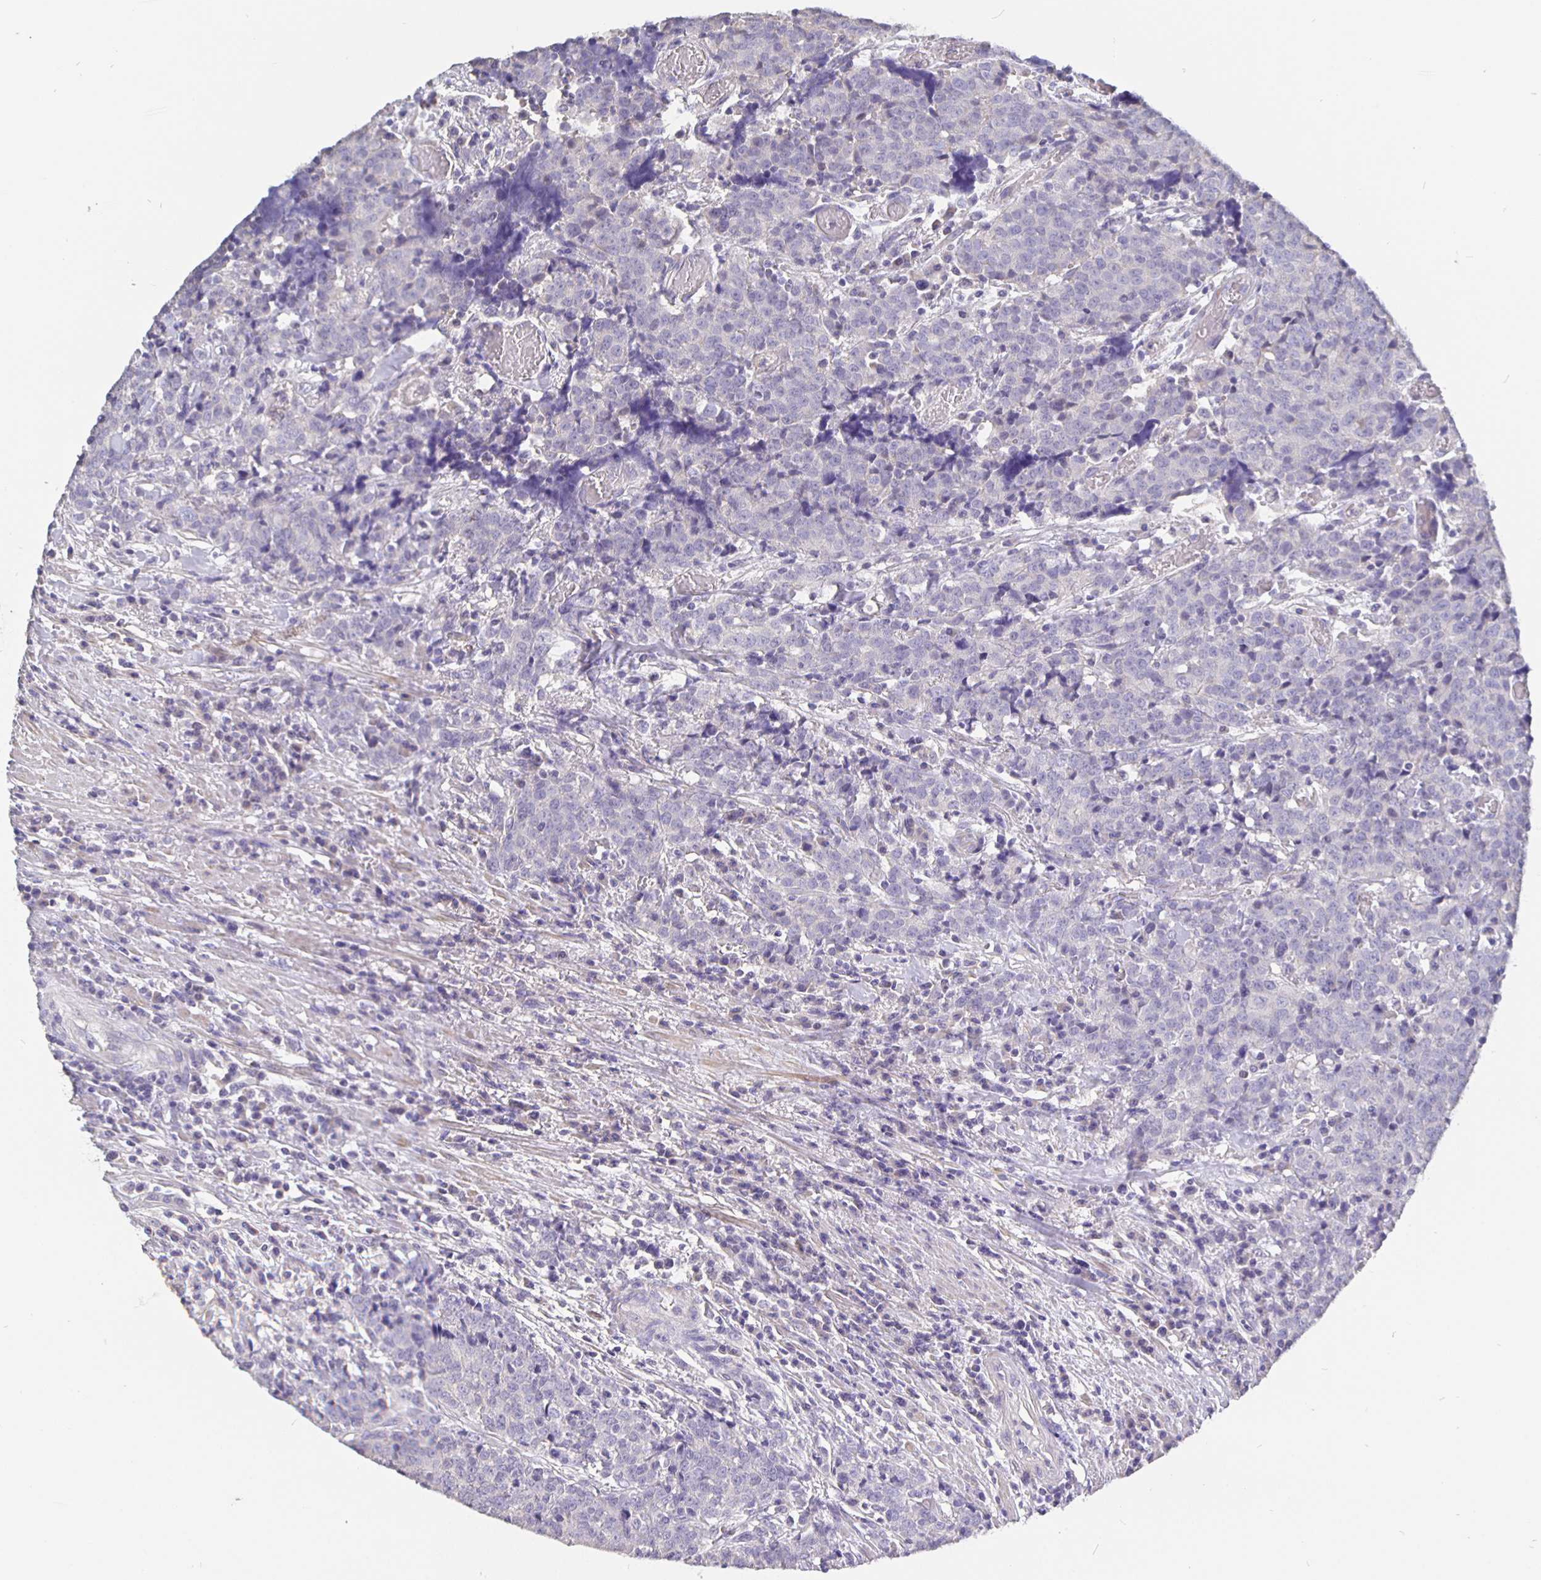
{"staining": {"intensity": "negative", "quantity": "none", "location": "none"}, "tissue": "prostate cancer", "cell_type": "Tumor cells", "image_type": "cancer", "snomed": [{"axis": "morphology", "description": "Adenocarcinoma, High grade"}, {"axis": "topography", "description": "Prostate and seminal vesicle, NOS"}], "caption": "Immunohistochemistry (IHC) image of neoplastic tissue: prostate adenocarcinoma (high-grade) stained with DAB (3,3'-diaminobenzidine) demonstrates no significant protein positivity in tumor cells.", "gene": "CFAP74", "patient": {"sex": "male", "age": 60}}